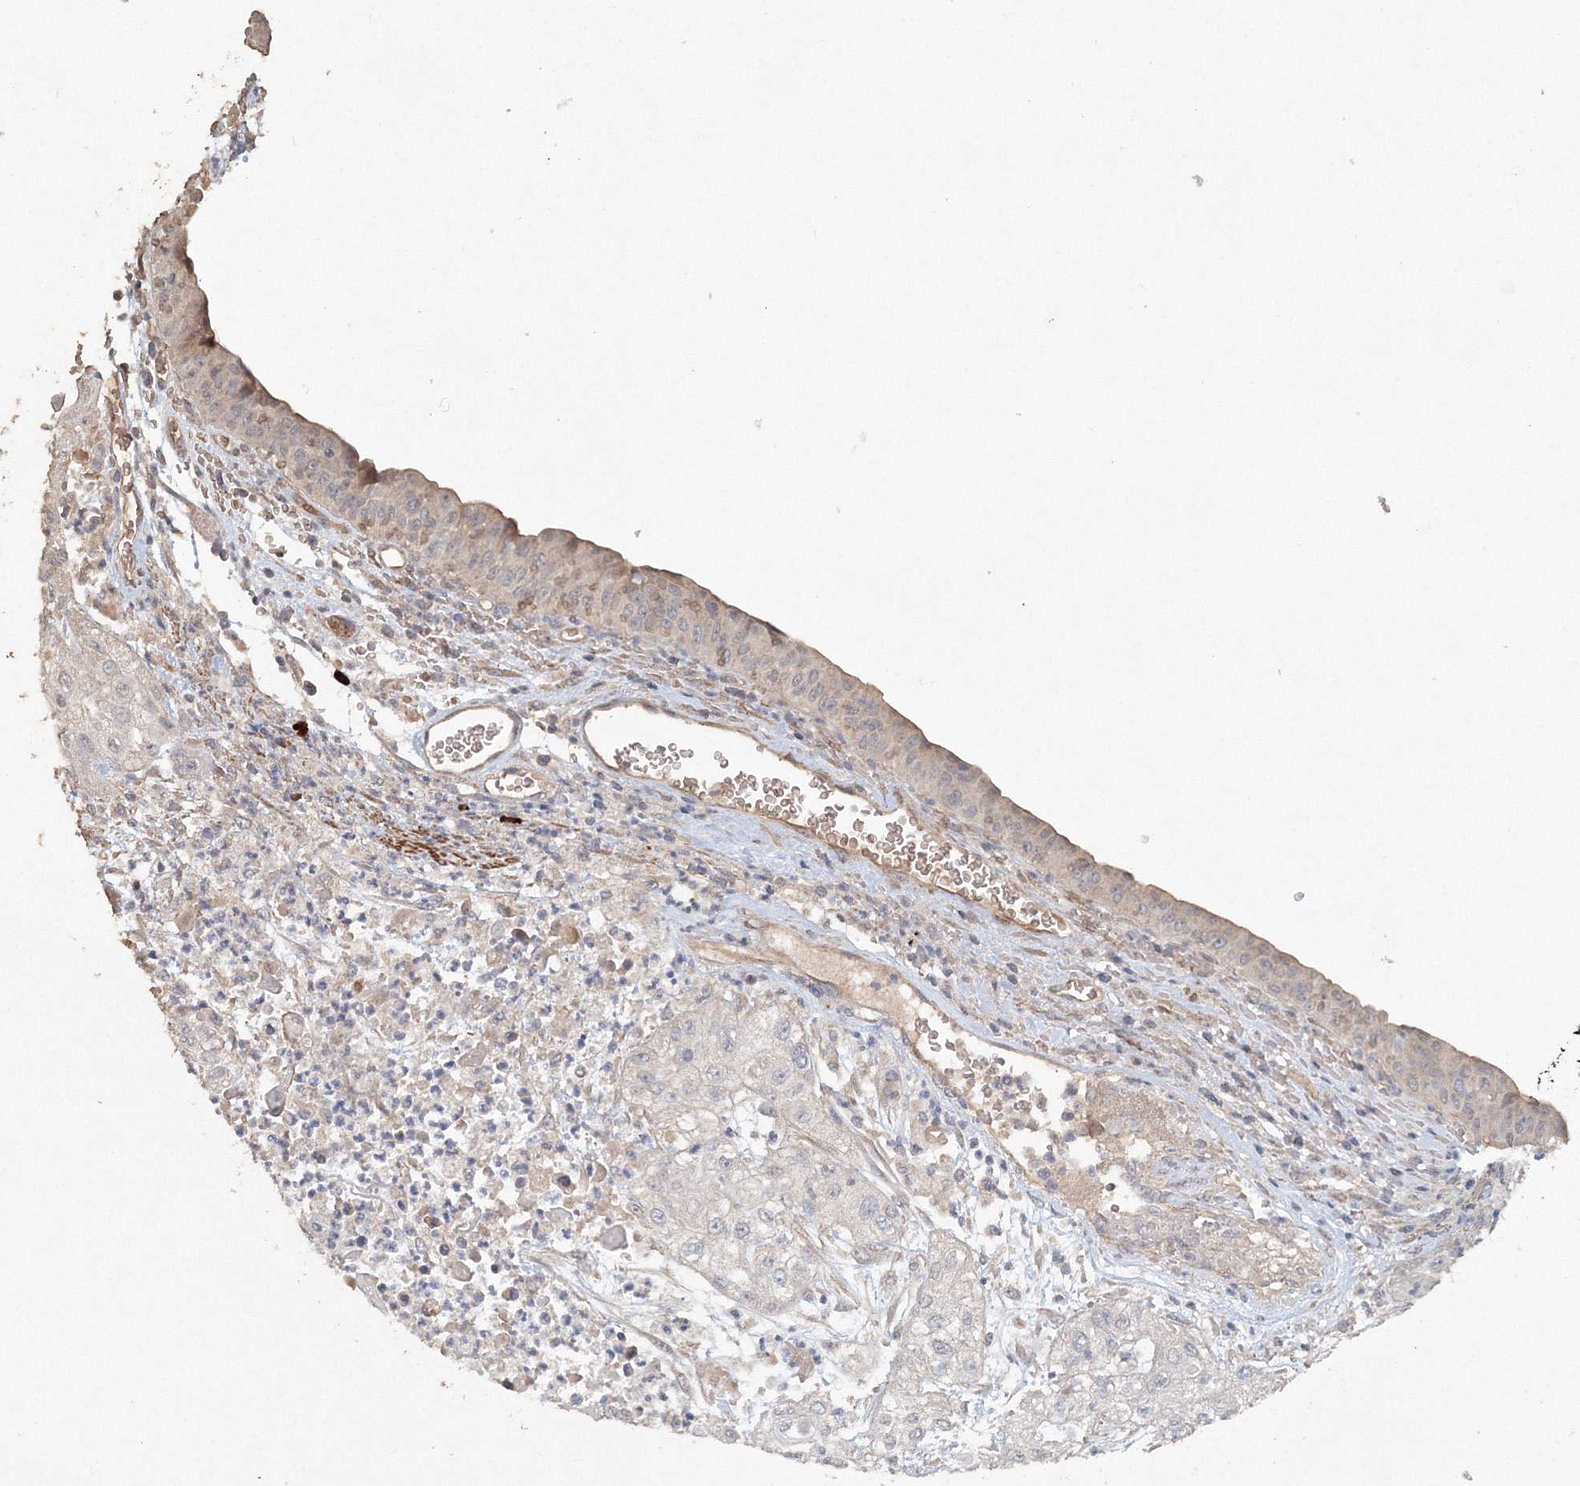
{"staining": {"intensity": "negative", "quantity": "none", "location": "none"}, "tissue": "urothelial cancer", "cell_type": "Tumor cells", "image_type": "cancer", "snomed": [{"axis": "morphology", "description": "Urothelial carcinoma, High grade"}, {"axis": "topography", "description": "Urinary bladder"}], "caption": "This is a photomicrograph of IHC staining of urothelial cancer, which shows no staining in tumor cells.", "gene": "NALF2", "patient": {"sex": "female", "age": 79}}